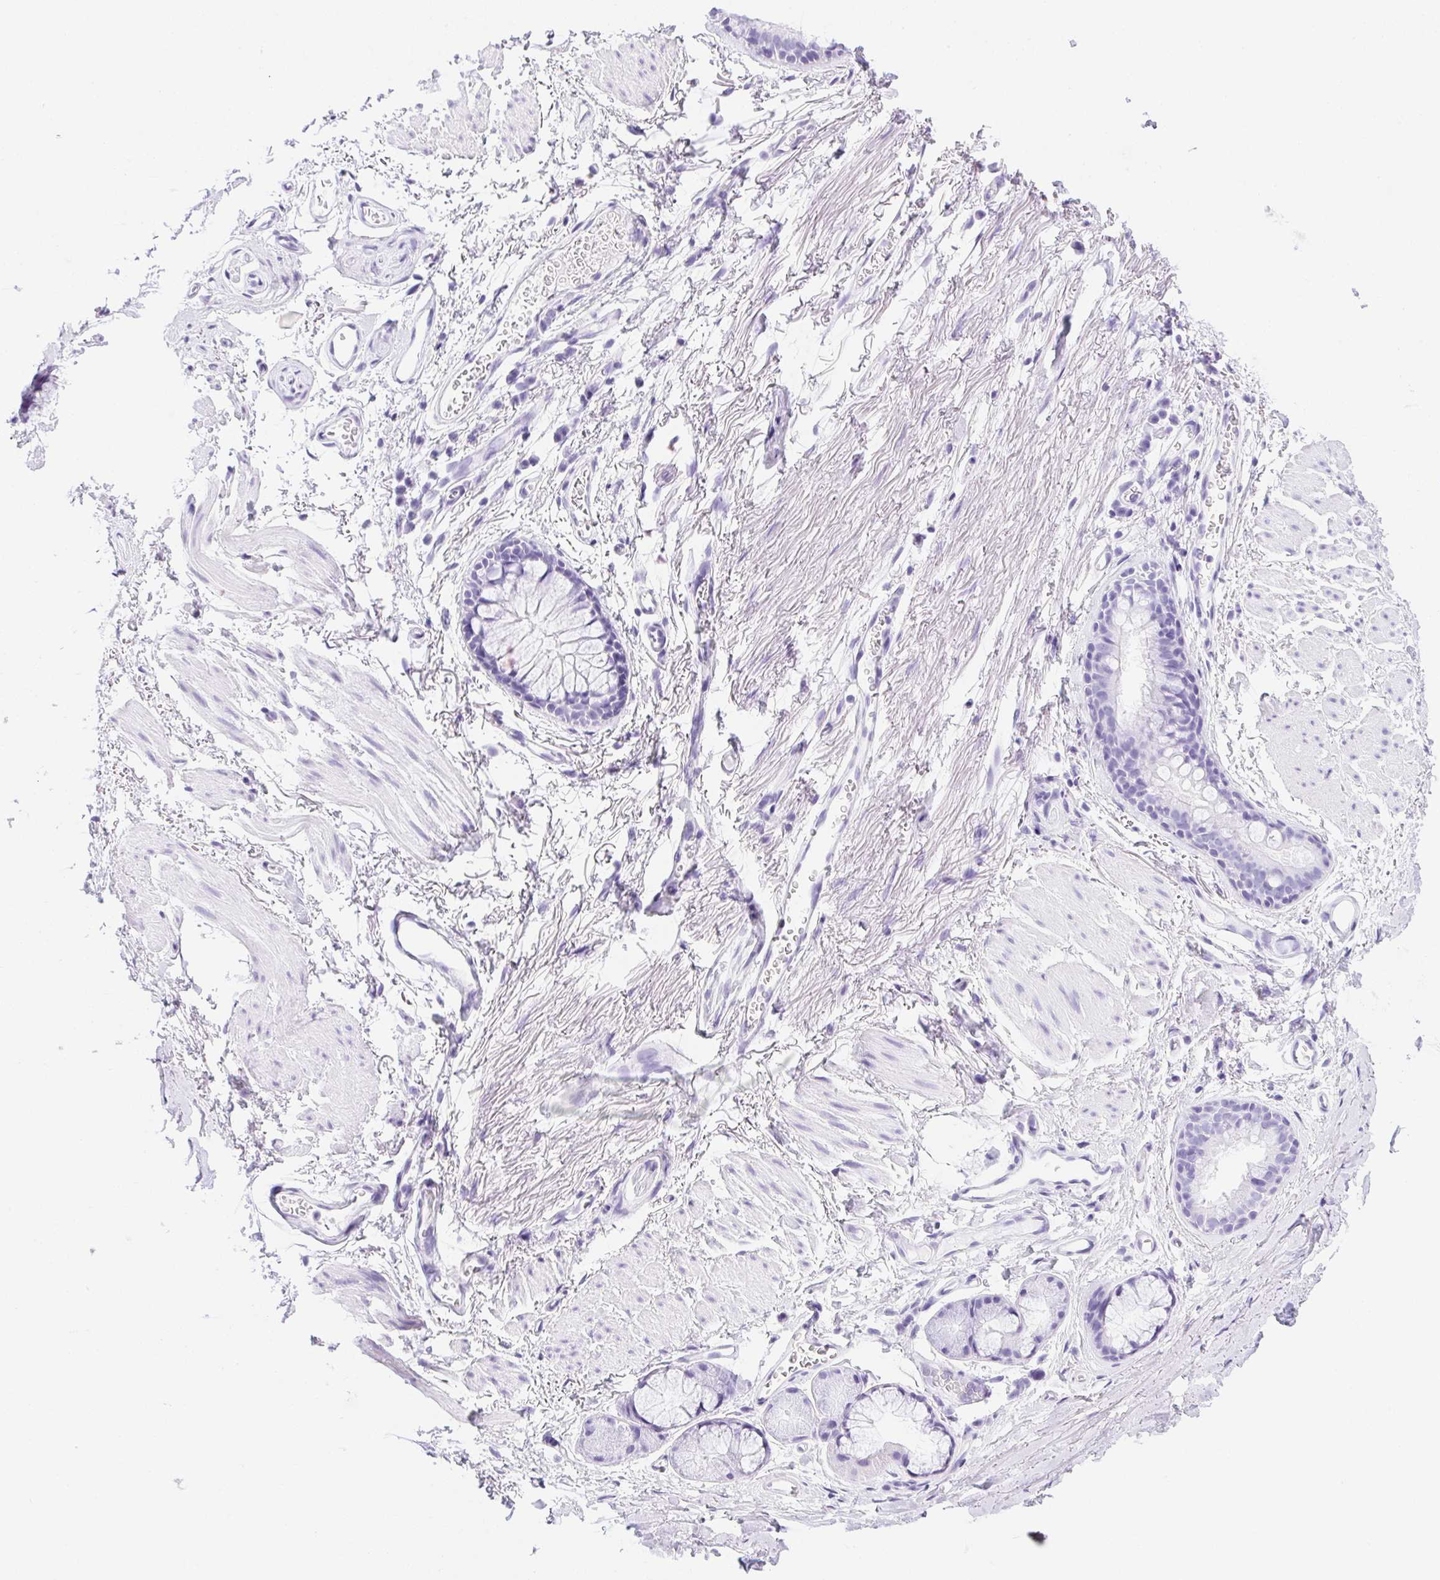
{"staining": {"intensity": "negative", "quantity": "none", "location": "none"}, "tissue": "soft tissue", "cell_type": "Fibroblasts", "image_type": "normal", "snomed": [{"axis": "morphology", "description": "Normal tissue, NOS"}, {"axis": "topography", "description": "Cartilage tissue"}, {"axis": "topography", "description": "Bronchus"}], "caption": "There is no significant positivity in fibroblasts of soft tissue. Nuclei are stained in blue.", "gene": "SPACA5B", "patient": {"sex": "female", "age": 79}}